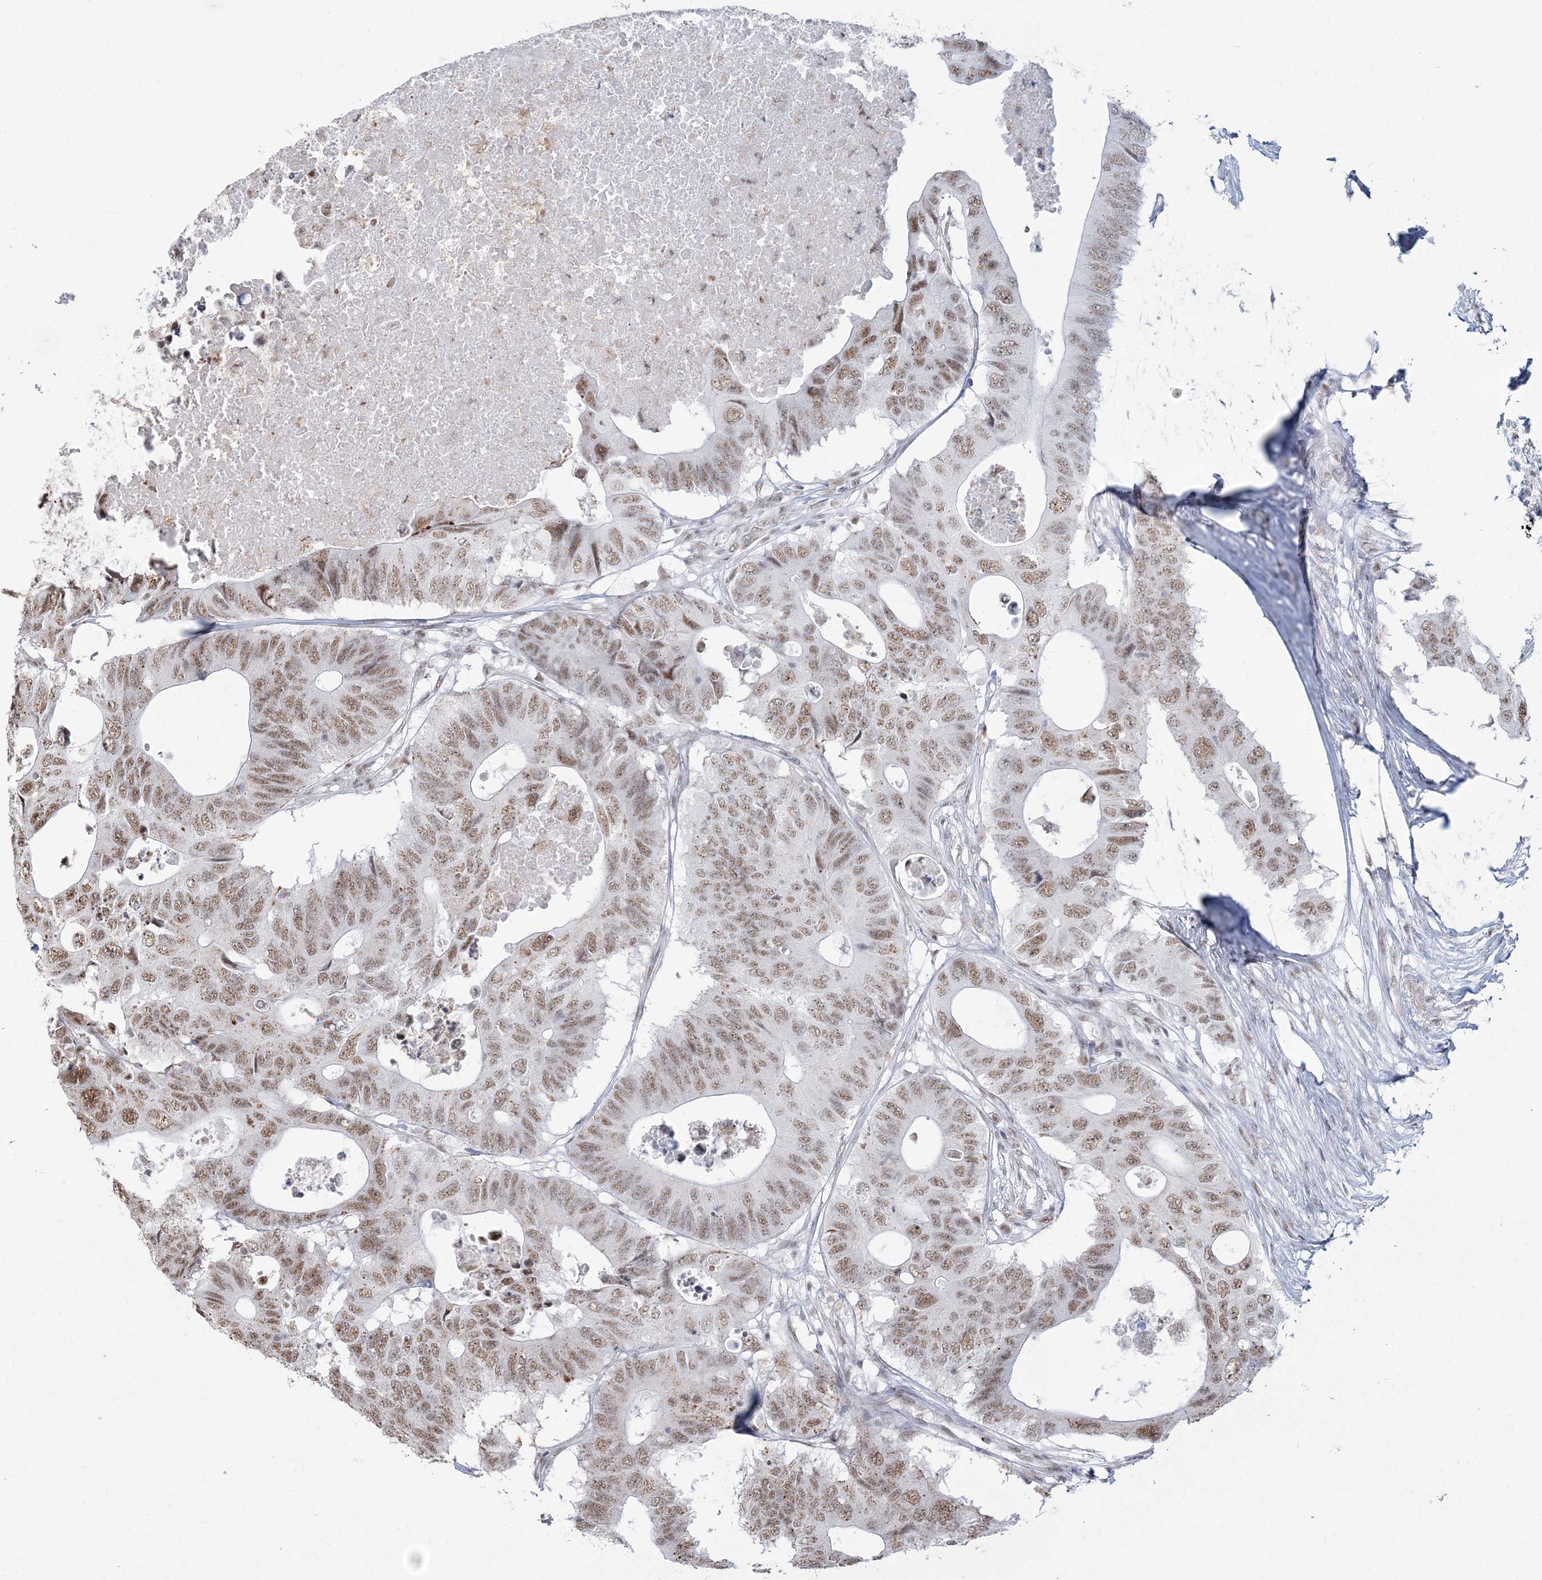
{"staining": {"intensity": "moderate", "quantity": ">75%", "location": "nuclear"}, "tissue": "colorectal cancer", "cell_type": "Tumor cells", "image_type": "cancer", "snomed": [{"axis": "morphology", "description": "Adenocarcinoma, NOS"}, {"axis": "topography", "description": "Colon"}], "caption": "Colorectal adenocarcinoma stained with IHC demonstrates moderate nuclear staining in about >75% of tumor cells. (DAB = brown stain, brightfield microscopy at high magnification).", "gene": "RBM17", "patient": {"sex": "male", "age": 71}}